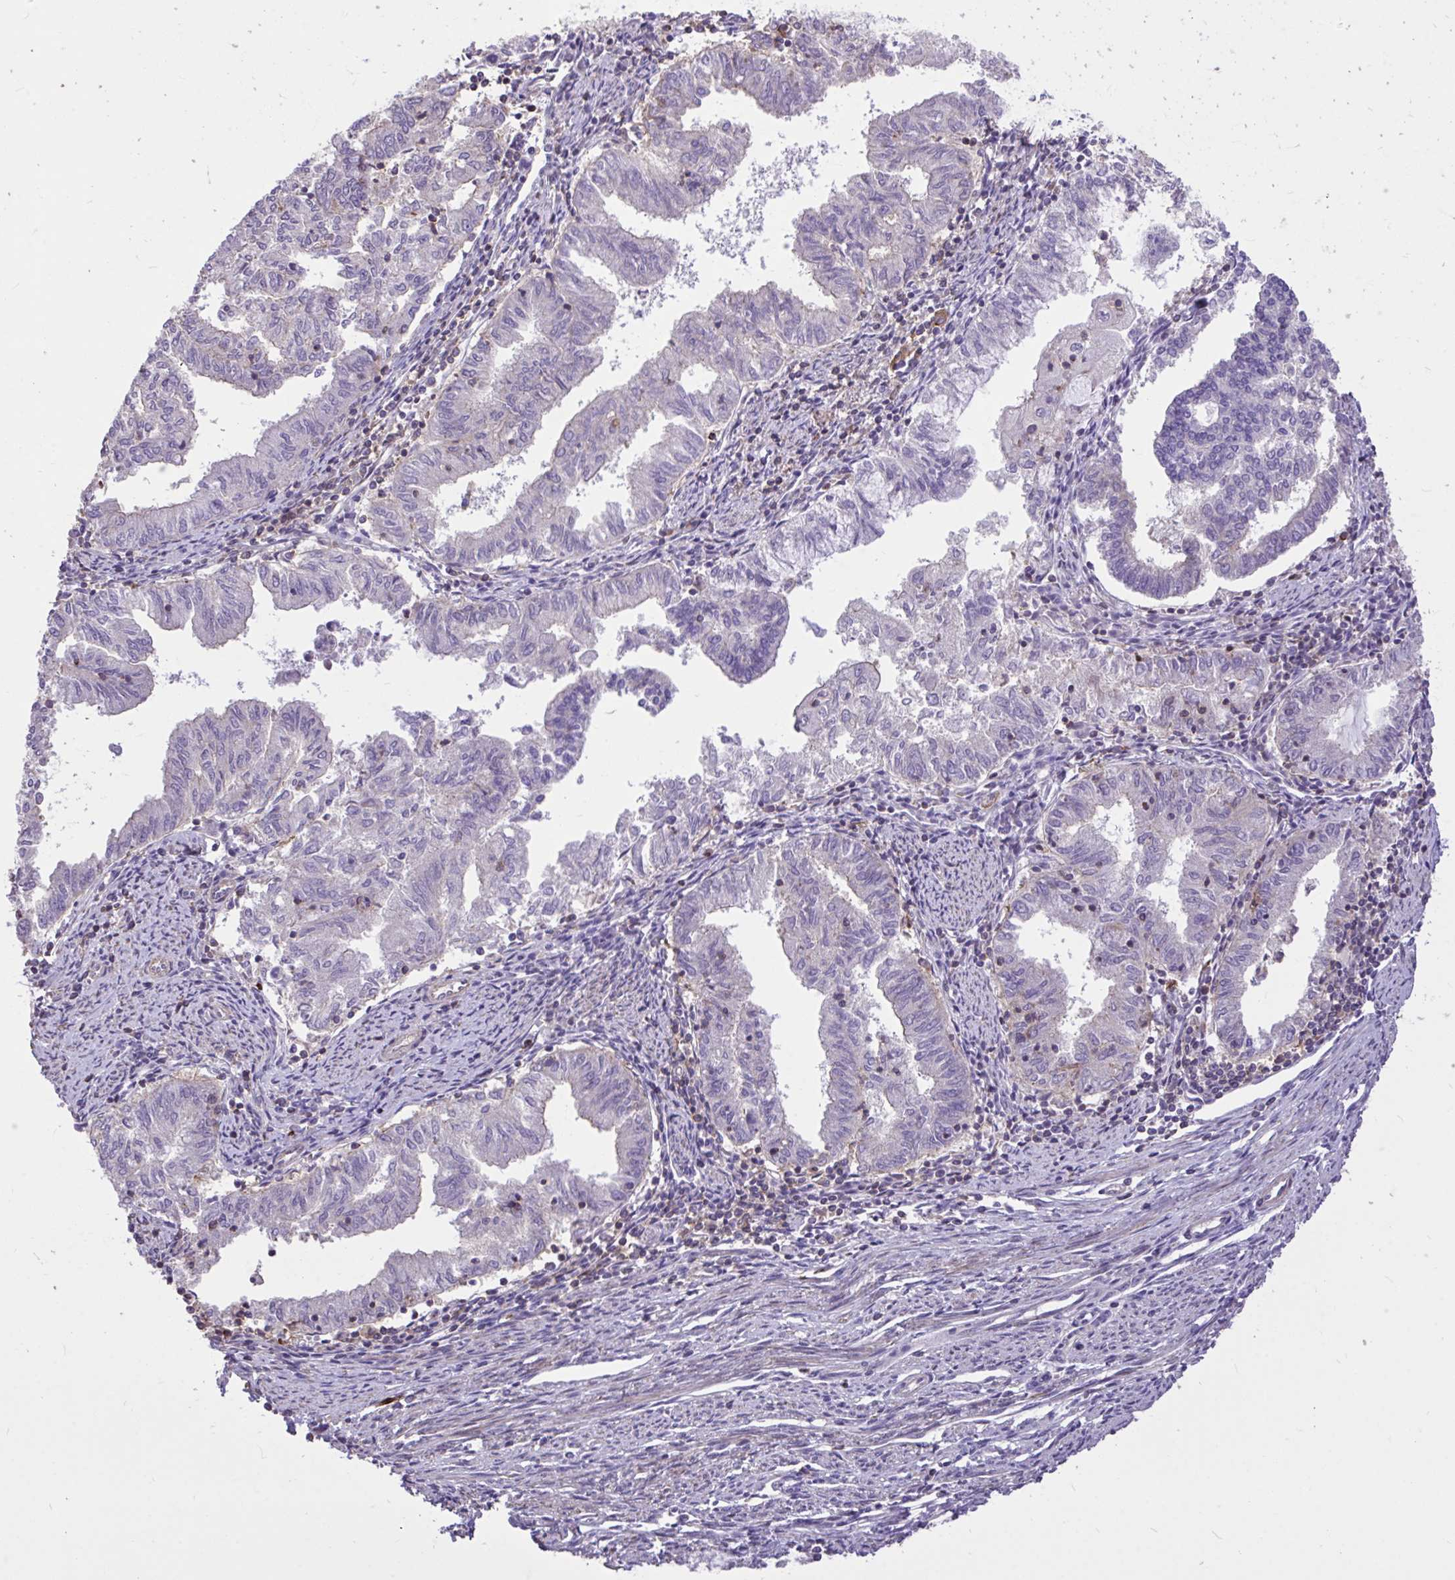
{"staining": {"intensity": "negative", "quantity": "none", "location": "none"}, "tissue": "endometrial cancer", "cell_type": "Tumor cells", "image_type": "cancer", "snomed": [{"axis": "morphology", "description": "Adenocarcinoma, NOS"}, {"axis": "topography", "description": "Endometrium"}], "caption": "IHC of endometrial cancer (adenocarcinoma) demonstrates no expression in tumor cells.", "gene": "IGFL2", "patient": {"sex": "female", "age": 79}}